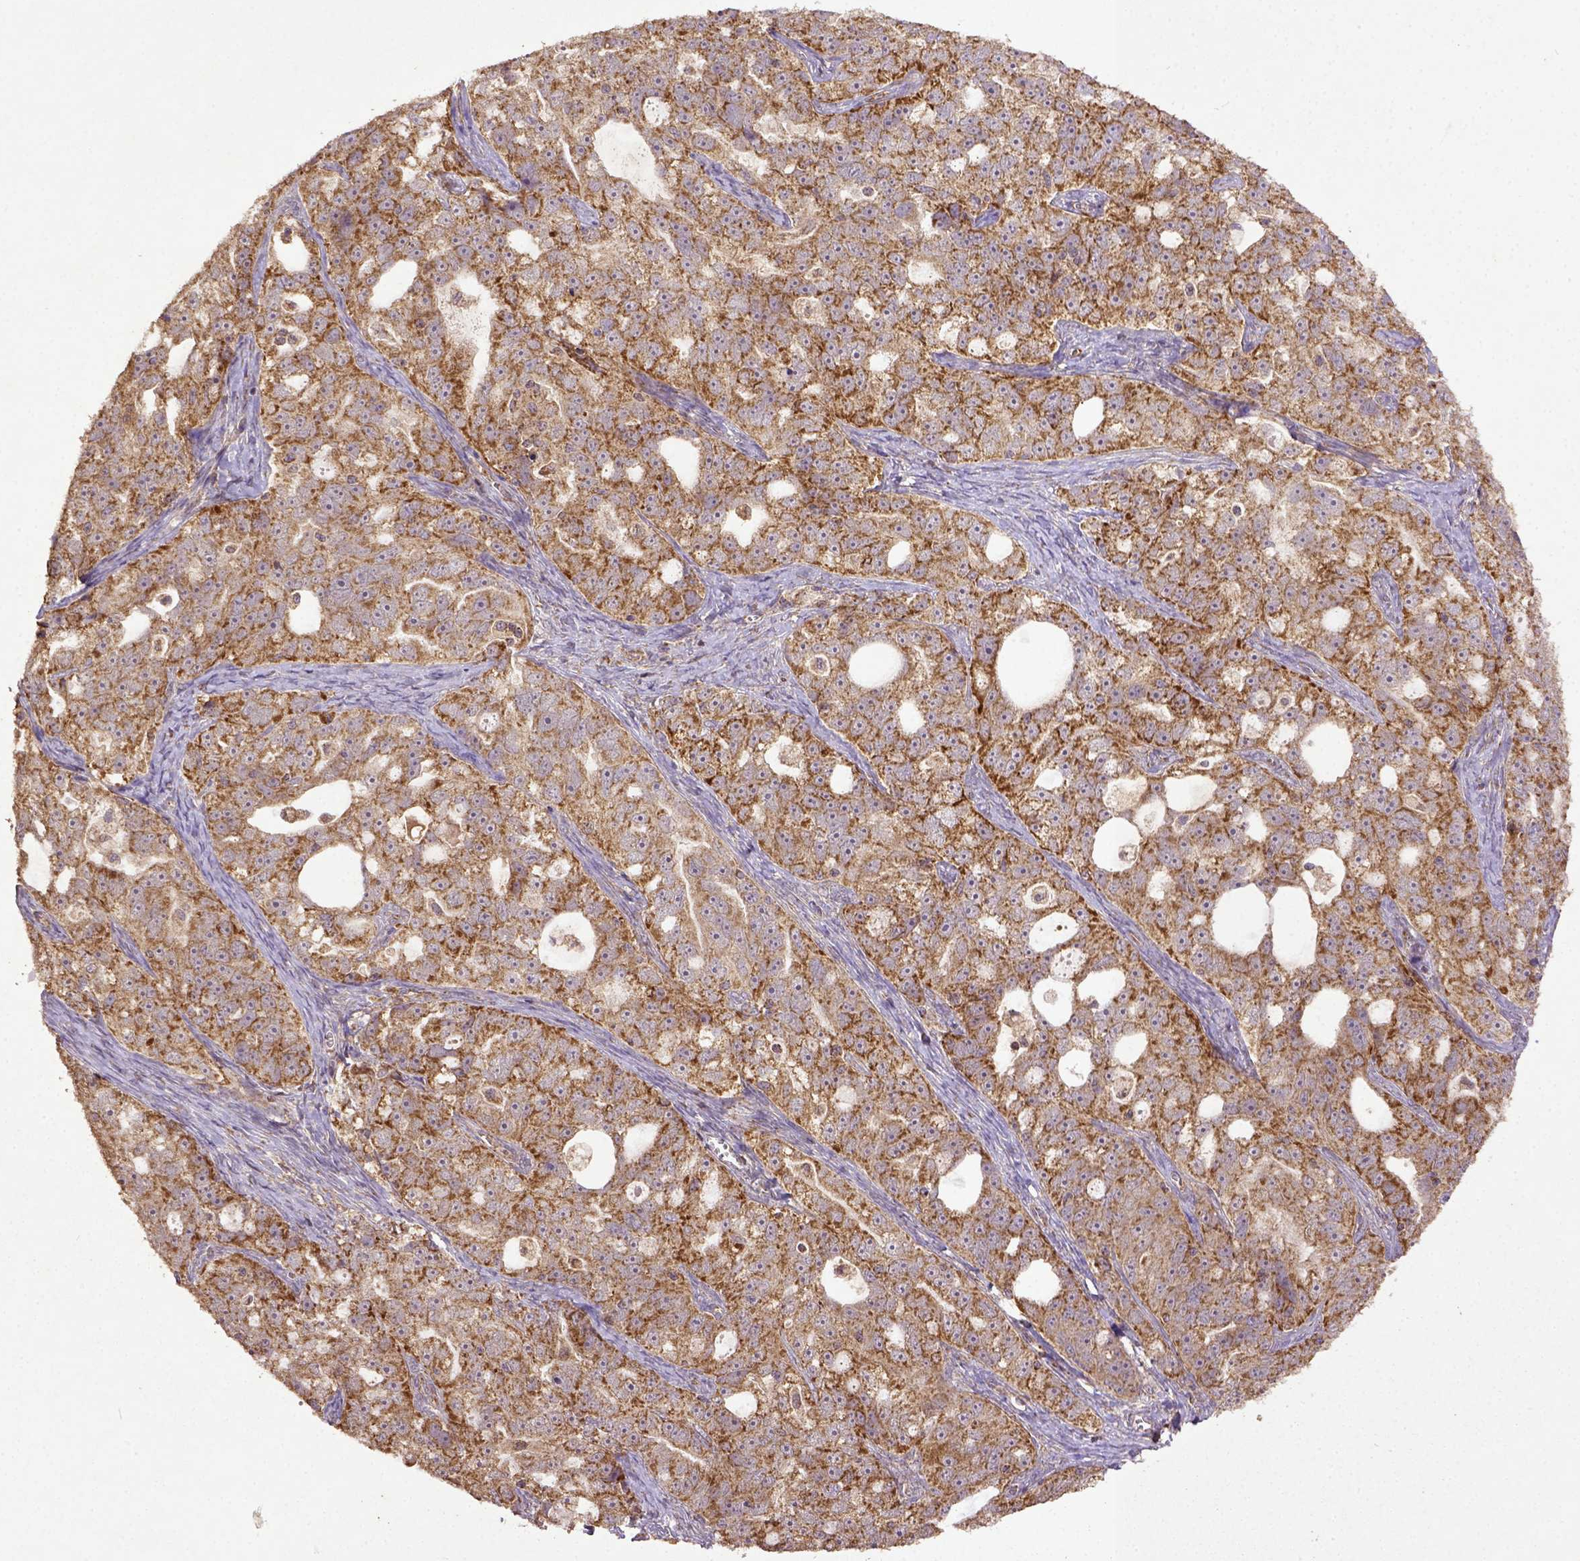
{"staining": {"intensity": "strong", "quantity": ">75%", "location": "cytoplasmic/membranous"}, "tissue": "ovarian cancer", "cell_type": "Tumor cells", "image_type": "cancer", "snomed": [{"axis": "morphology", "description": "Cystadenocarcinoma, serous, NOS"}, {"axis": "topography", "description": "Ovary"}], "caption": "A high amount of strong cytoplasmic/membranous staining is identified in approximately >75% of tumor cells in serous cystadenocarcinoma (ovarian) tissue.", "gene": "MT-CO1", "patient": {"sex": "female", "age": 51}}